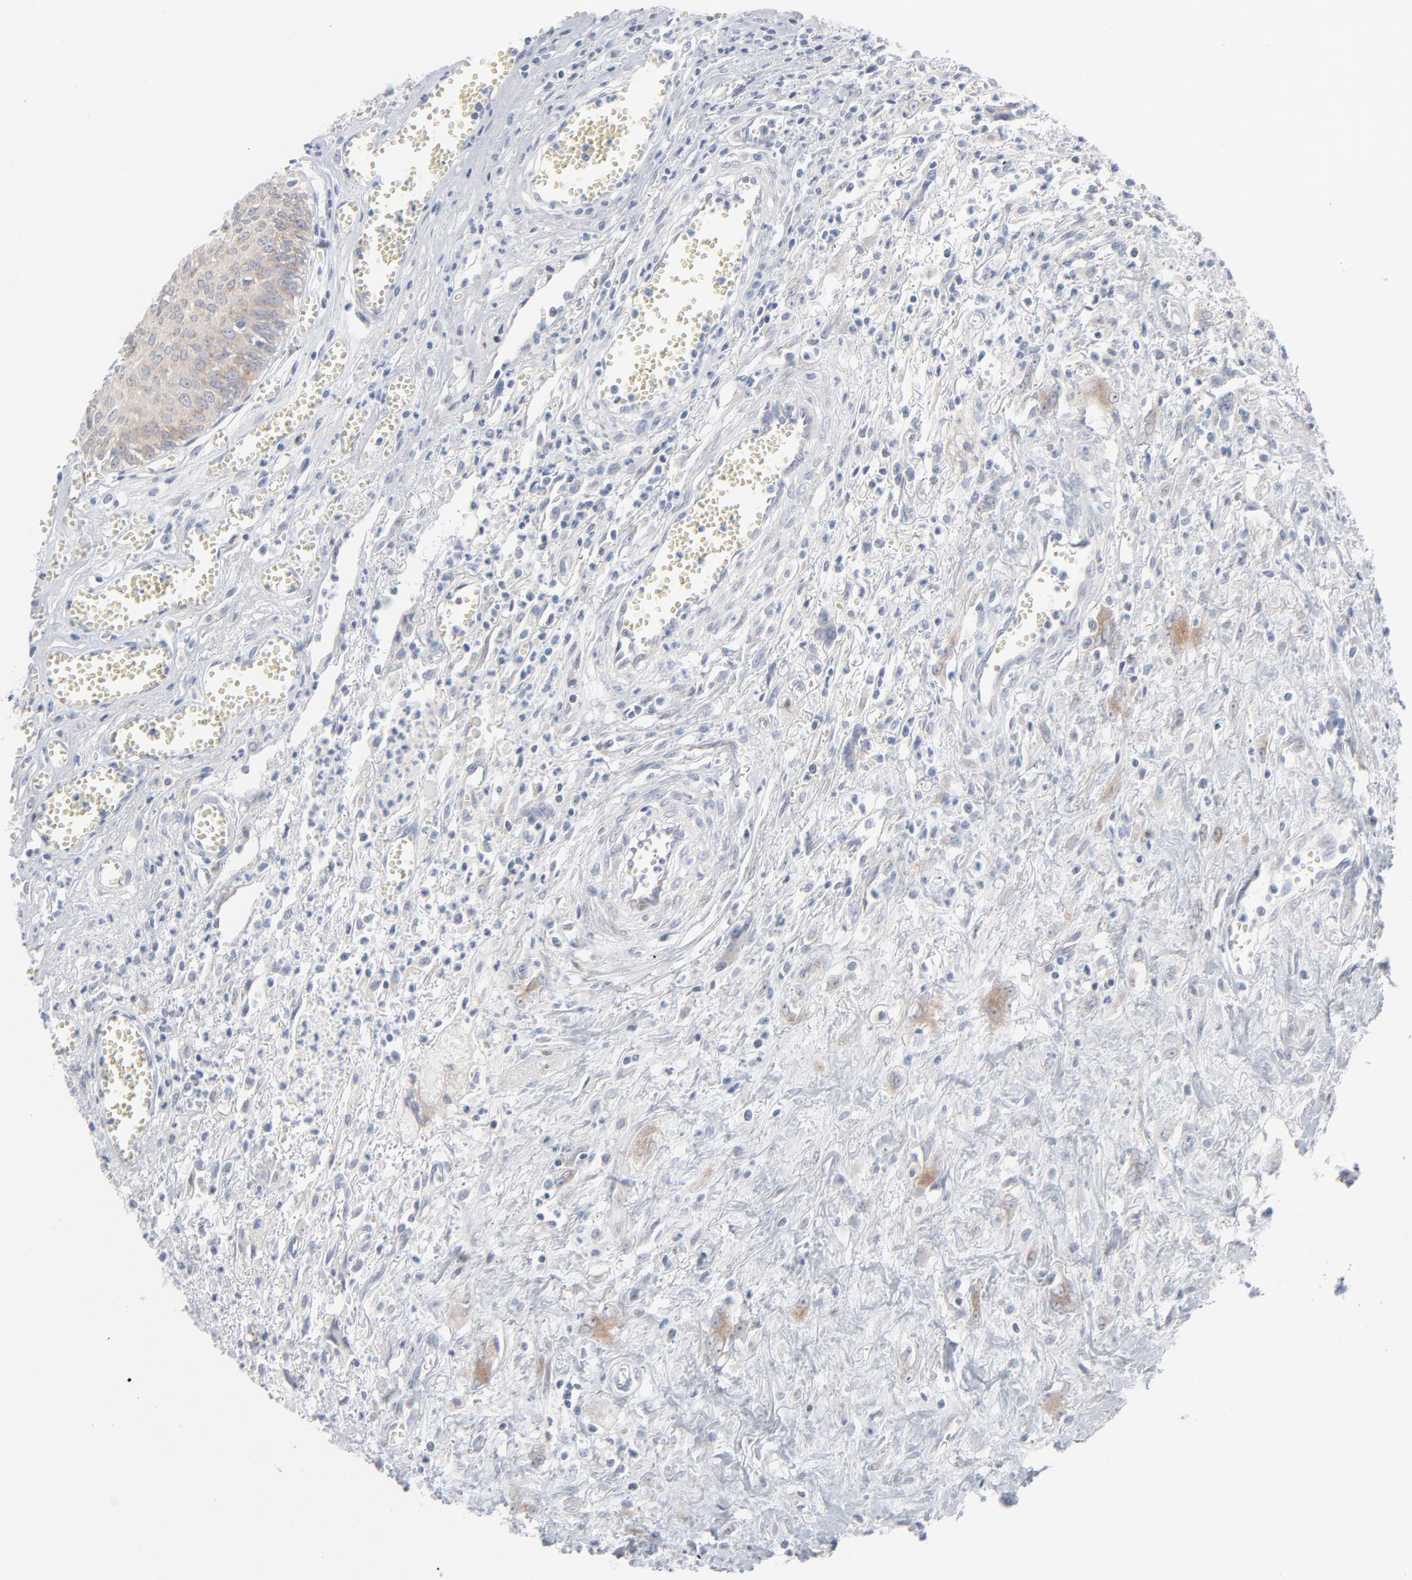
{"staining": {"intensity": "weak", "quantity": "<25%", "location": "cytoplasmic/membranous"}, "tissue": "urothelial cancer", "cell_type": "Tumor cells", "image_type": "cancer", "snomed": [{"axis": "morphology", "description": "Urothelial carcinoma, High grade"}, {"axis": "topography", "description": "Urinary bladder"}], "caption": "This is an immunohistochemistry histopathology image of high-grade urothelial carcinoma. There is no staining in tumor cells.", "gene": "KDSR", "patient": {"sex": "male", "age": 66}}